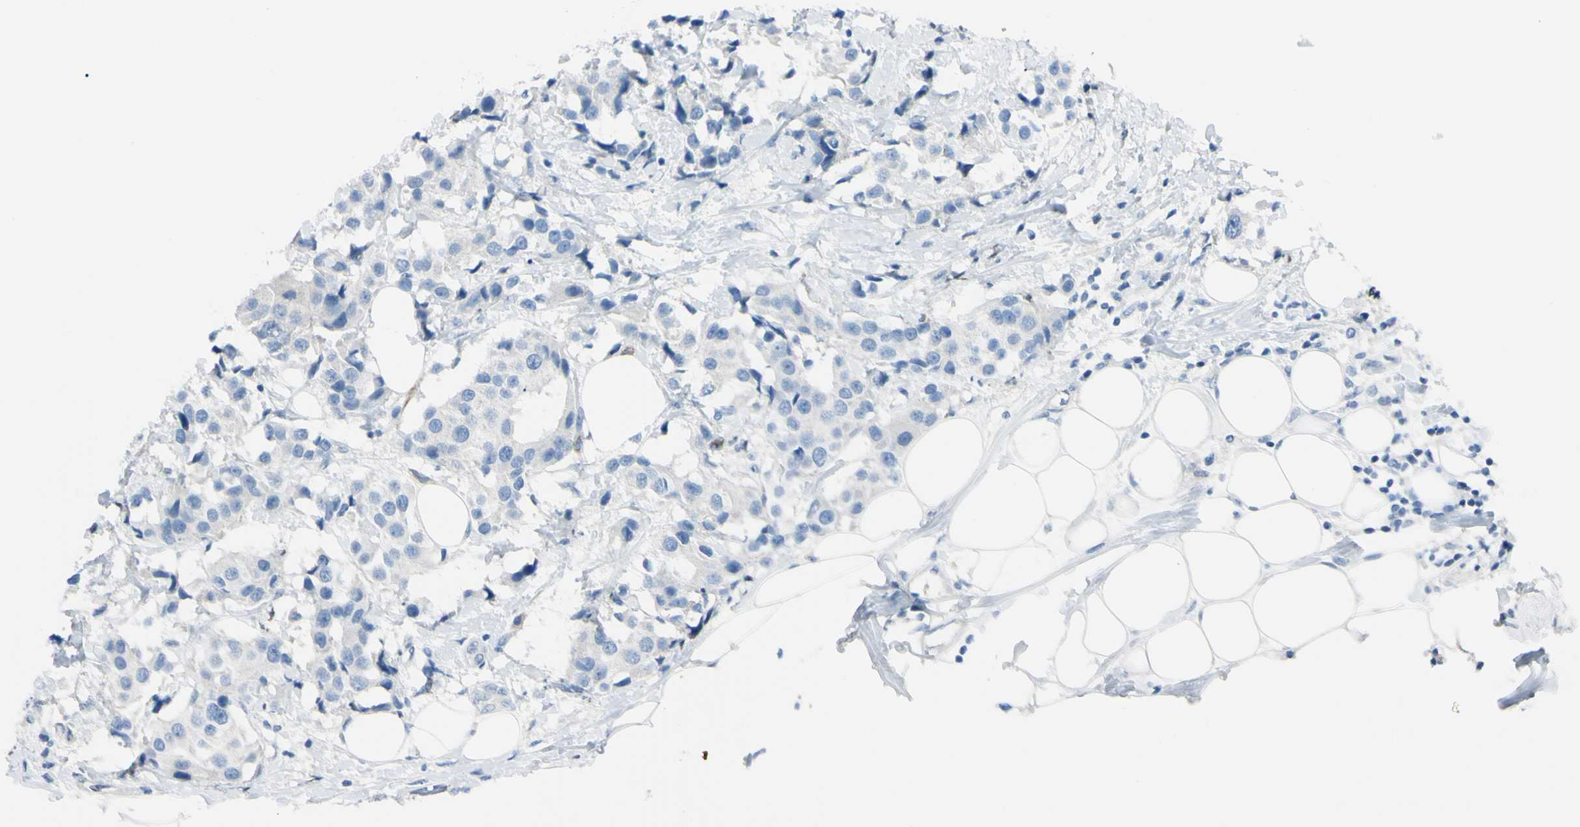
{"staining": {"intensity": "negative", "quantity": "none", "location": "none"}, "tissue": "breast cancer", "cell_type": "Tumor cells", "image_type": "cancer", "snomed": [{"axis": "morphology", "description": "Normal tissue, NOS"}, {"axis": "morphology", "description": "Duct carcinoma"}, {"axis": "topography", "description": "Breast"}], "caption": "IHC of human invasive ductal carcinoma (breast) shows no expression in tumor cells.", "gene": "FOLH1", "patient": {"sex": "female", "age": 39}}